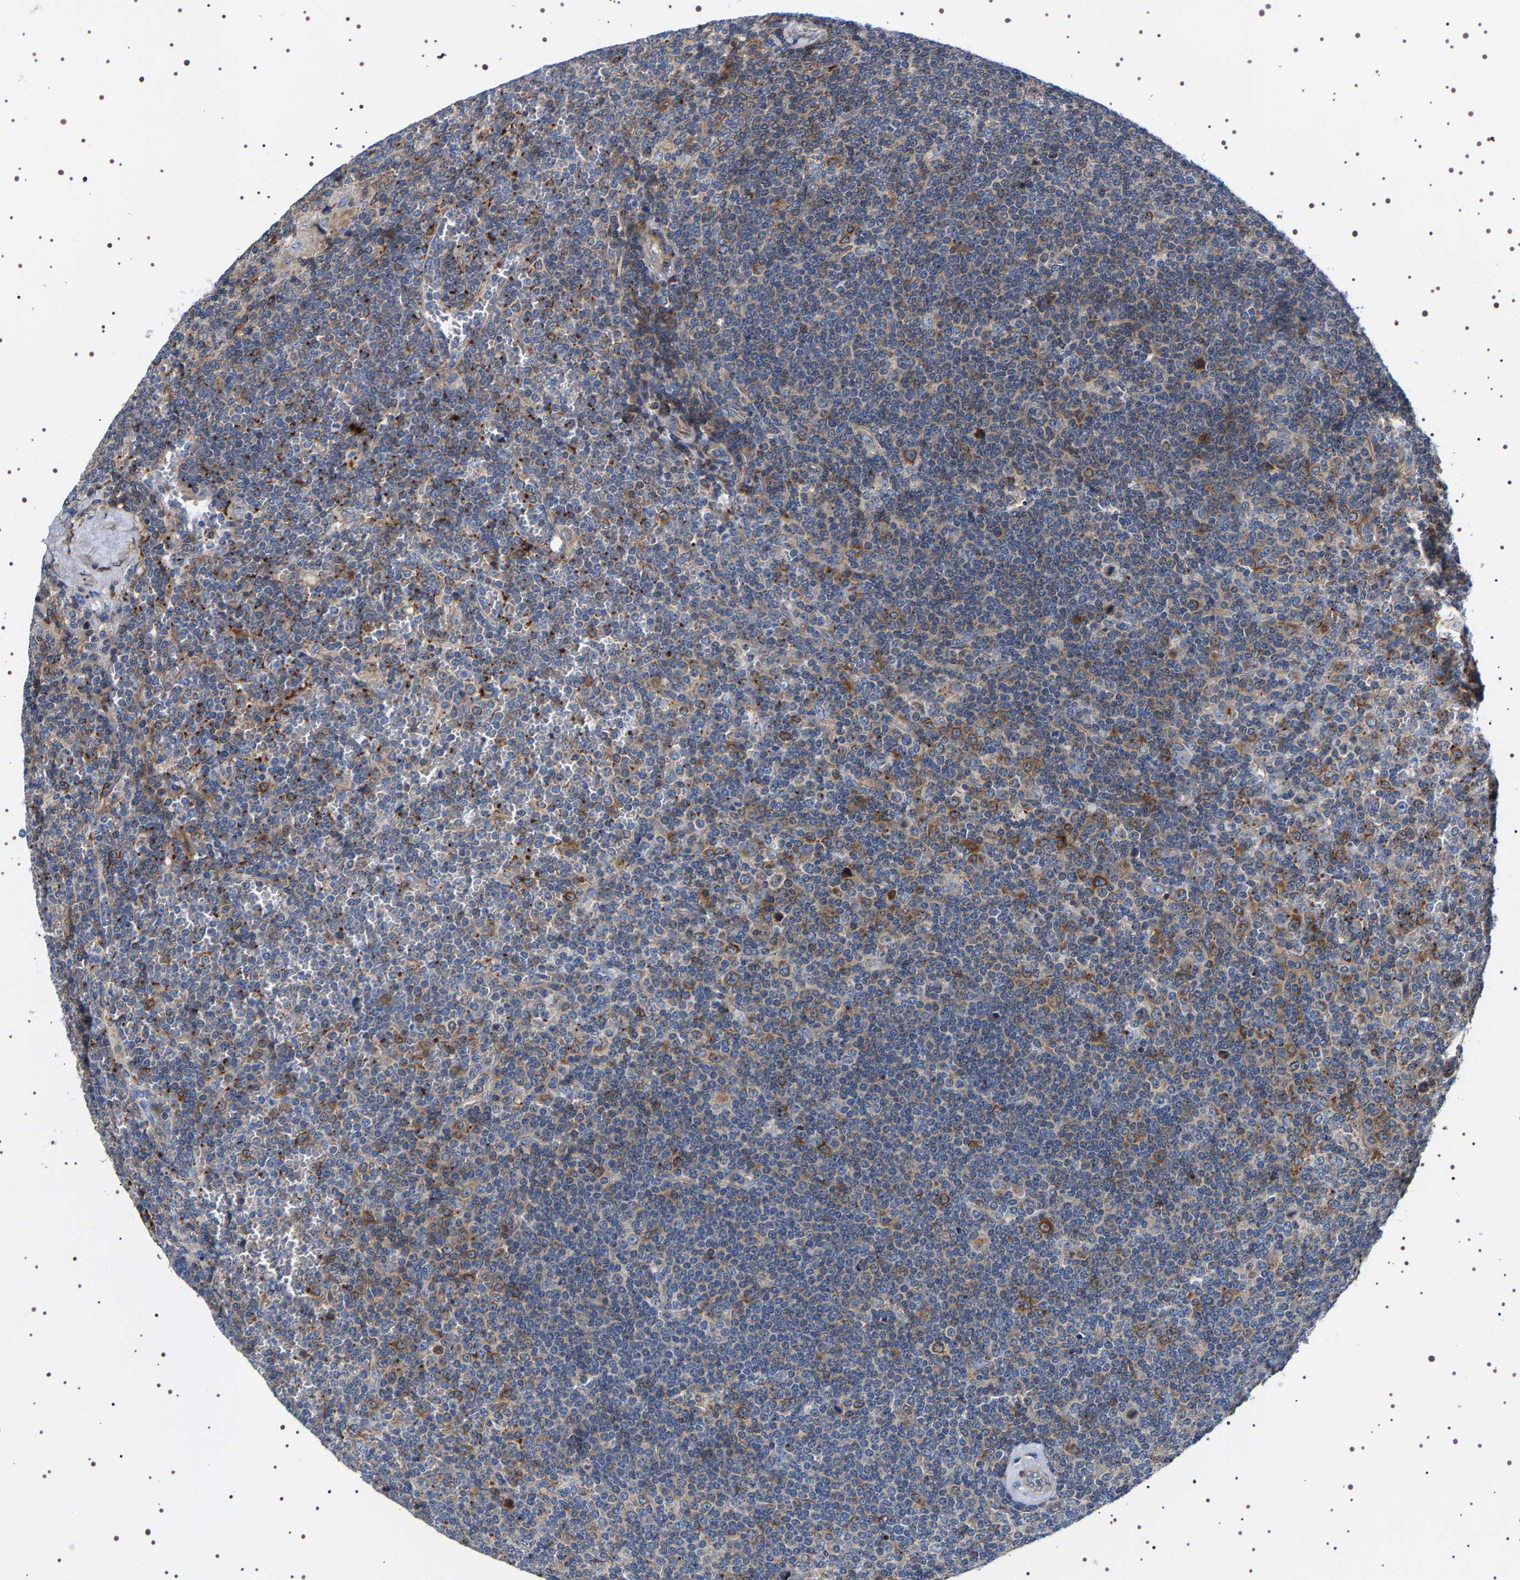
{"staining": {"intensity": "moderate", "quantity": "25%-75%", "location": "cytoplasmic/membranous"}, "tissue": "lymphoma", "cell_type": "Tumor cells", "image_type": "cancer", "snomed": [{"axis": "morphology", "description": "Malignant lymphoma, non-Hodgkin's type, Low grade"}, {"axis": "topography", "description": "Spleen"}], "caption": "The photomicrograph reveals immunohistochemical staining of malignant lymphoma, non-Hodgkin's type (low-grade). There is moderate cytoplasmic/membranous expression is seen in about 25%-75% of tumor cells. (Stains: DAB (3,3'-diaminobenzidine) in brown, nuclei in blue, Microscopy: brightfield microscopy at high magnification).", "gene": "SQLE", "patient": {"sex": "female", "age": 19}}